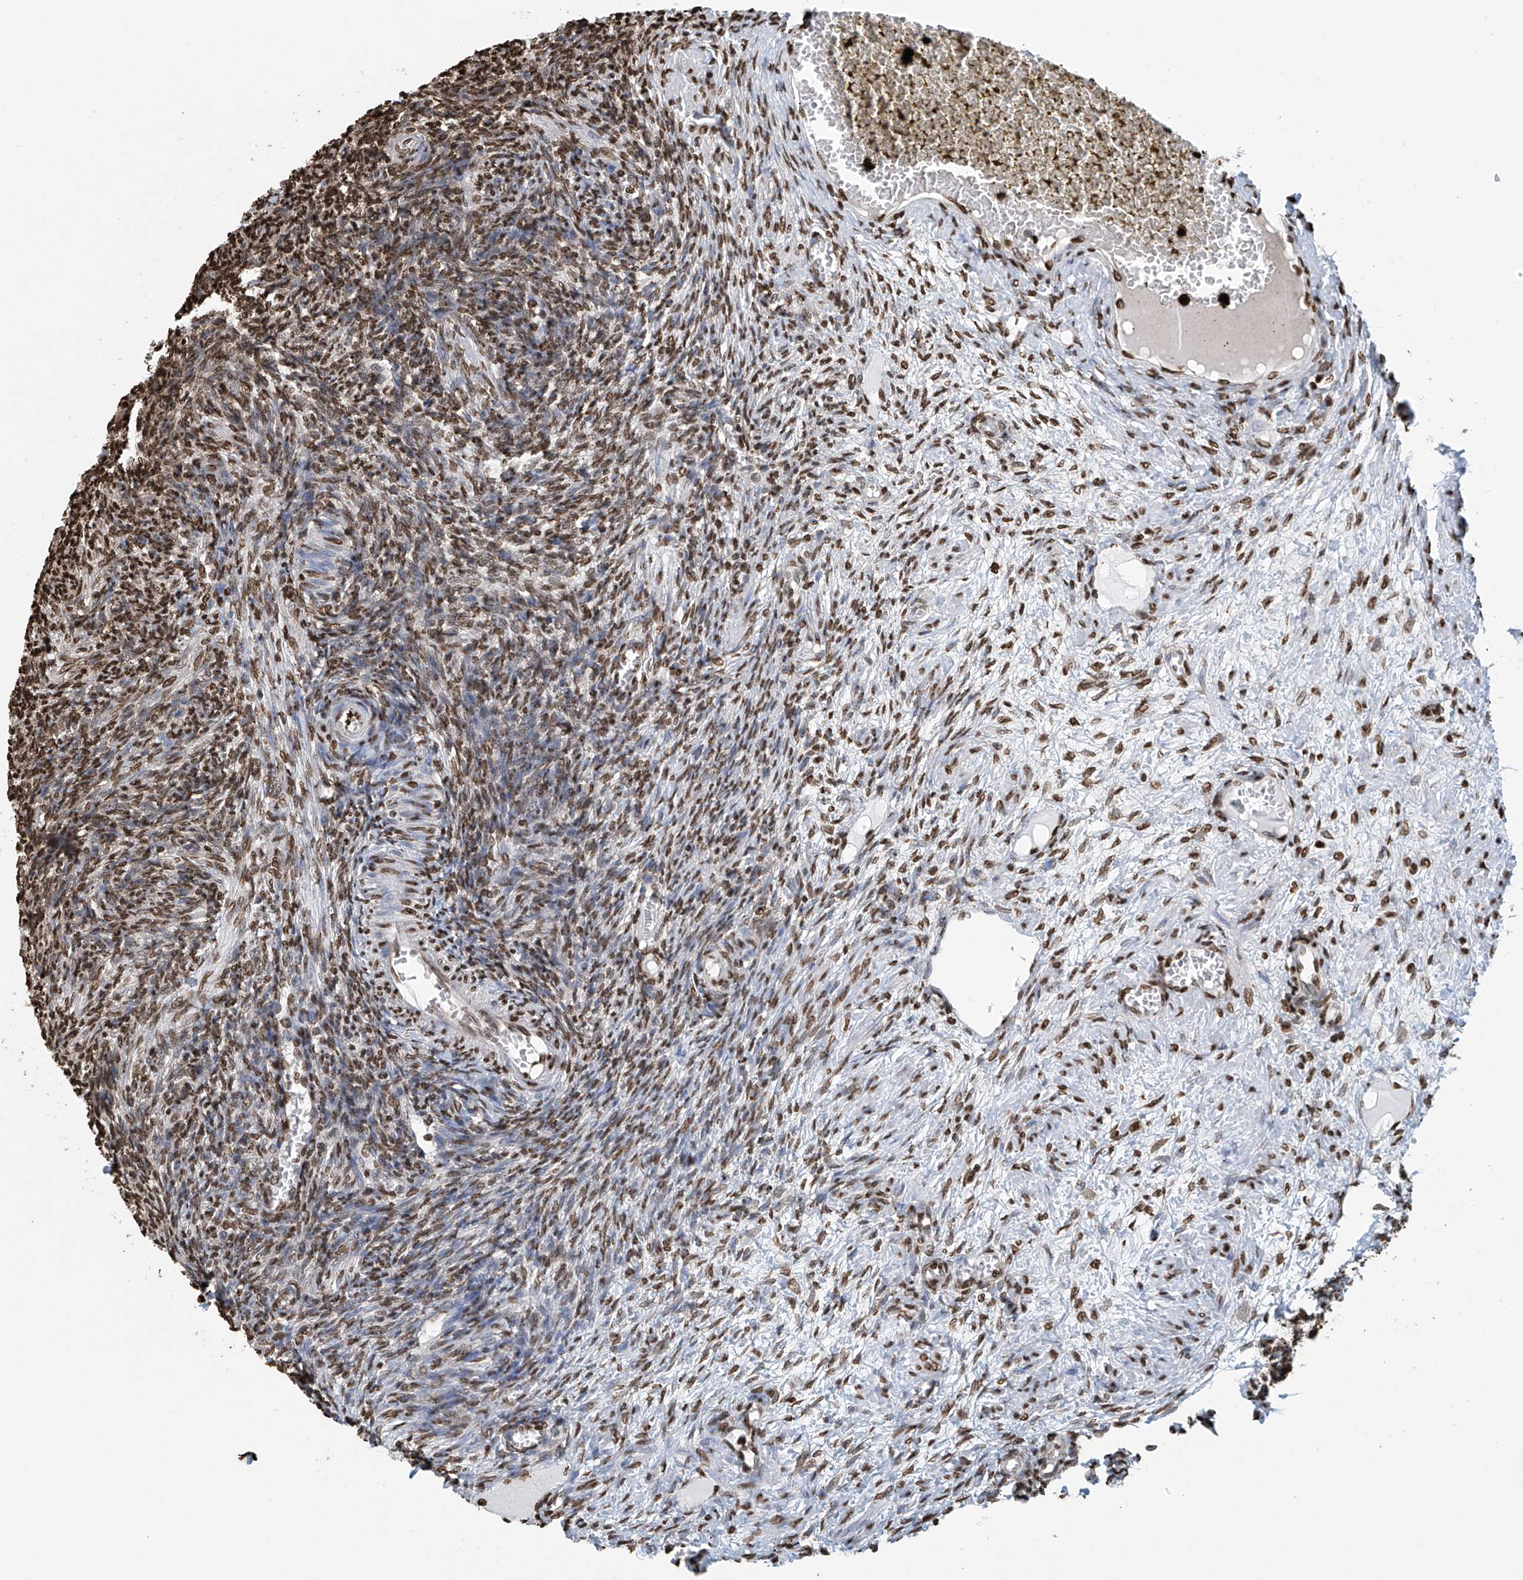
{"staining": {"intensity": "moderate", "quantity": ">75%", "location": "nuclear"}, "tissue": "ovary", "cell_type": "Ovarian stroma cells", "image_type": "normal", "snomed": [{"axis": "morphology", "description": "Normal tissue, NOS"}, {"axis": "topography", "description": "Ovary"}], "caption": "High-power microscopy captured an immunohistochemistry (IHC) photomicrograph of benign ovary, revealing moderate nuclear expression in about >75% of ovarian stroma cells. The staining is performed using DAB (3,3'-diaminobenzidine) brown chromogen to label protein expression. The nuclei are counter-stained blue using hematoxylin.", "gene": "DPPA2", "patient": {"sex": "female", "age": 27}}